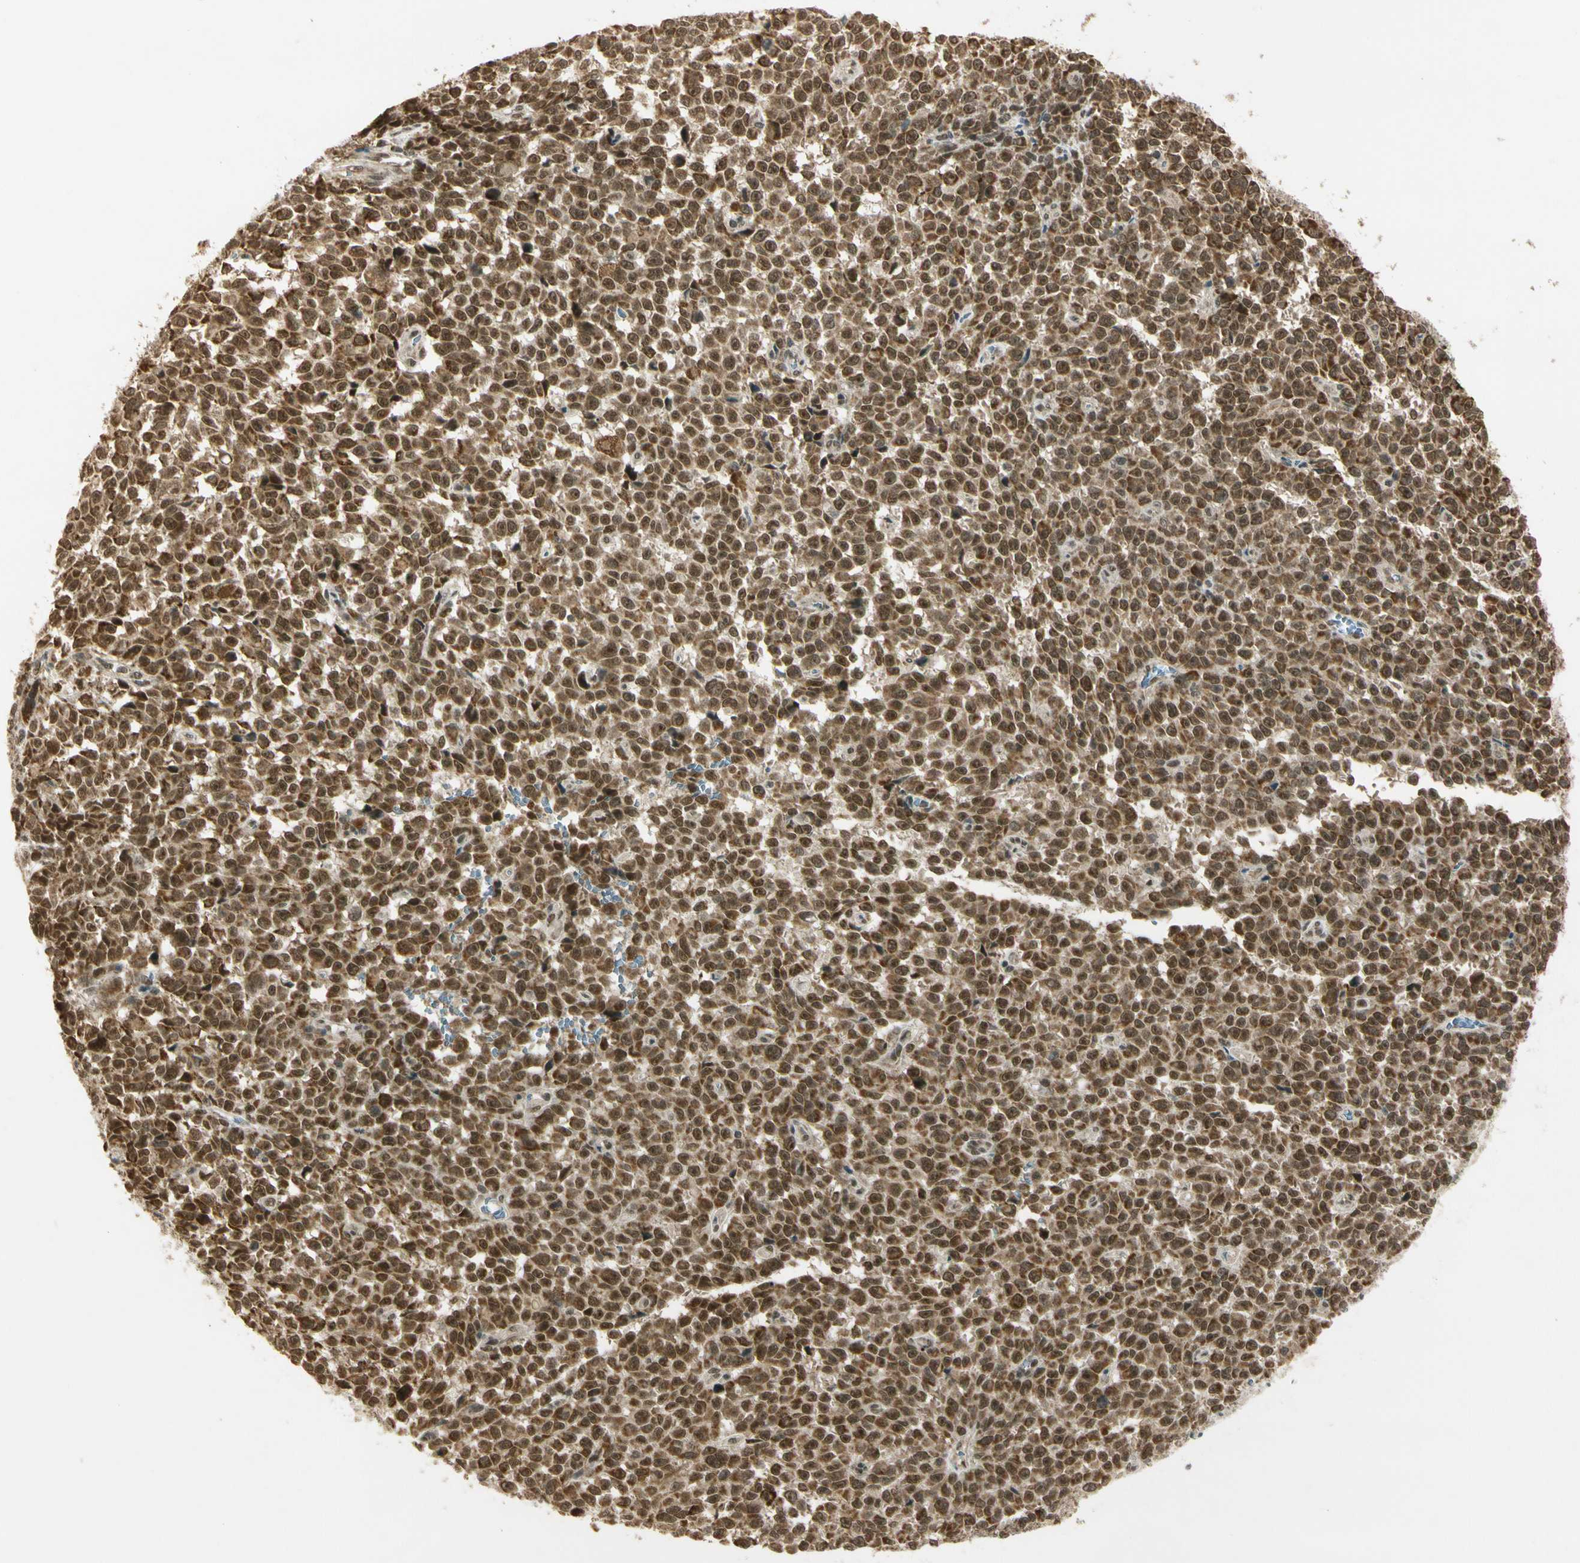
{"staining": {"intensity": "moderate", "quantity": ">75%", "location": "cytoplasmic/membranous,nuclear"}, "tissue": "melanoma", "cell_type": "Tumor cells", "image_type": "cancer", "snomed": [{"axis": "morphology", "description": "Malignant melanoma, NOS"}, {"axis": "topography", "description": "Skin"}], "caption": "This is a histology image of immunohistochemistry staining of malignant melanoma, which shows moderate staining in the cytoplasmic/membranous and nuclear of tumor cells.", "gene": "ZNF135", "patient": {"sex": "female", "age": 82}}